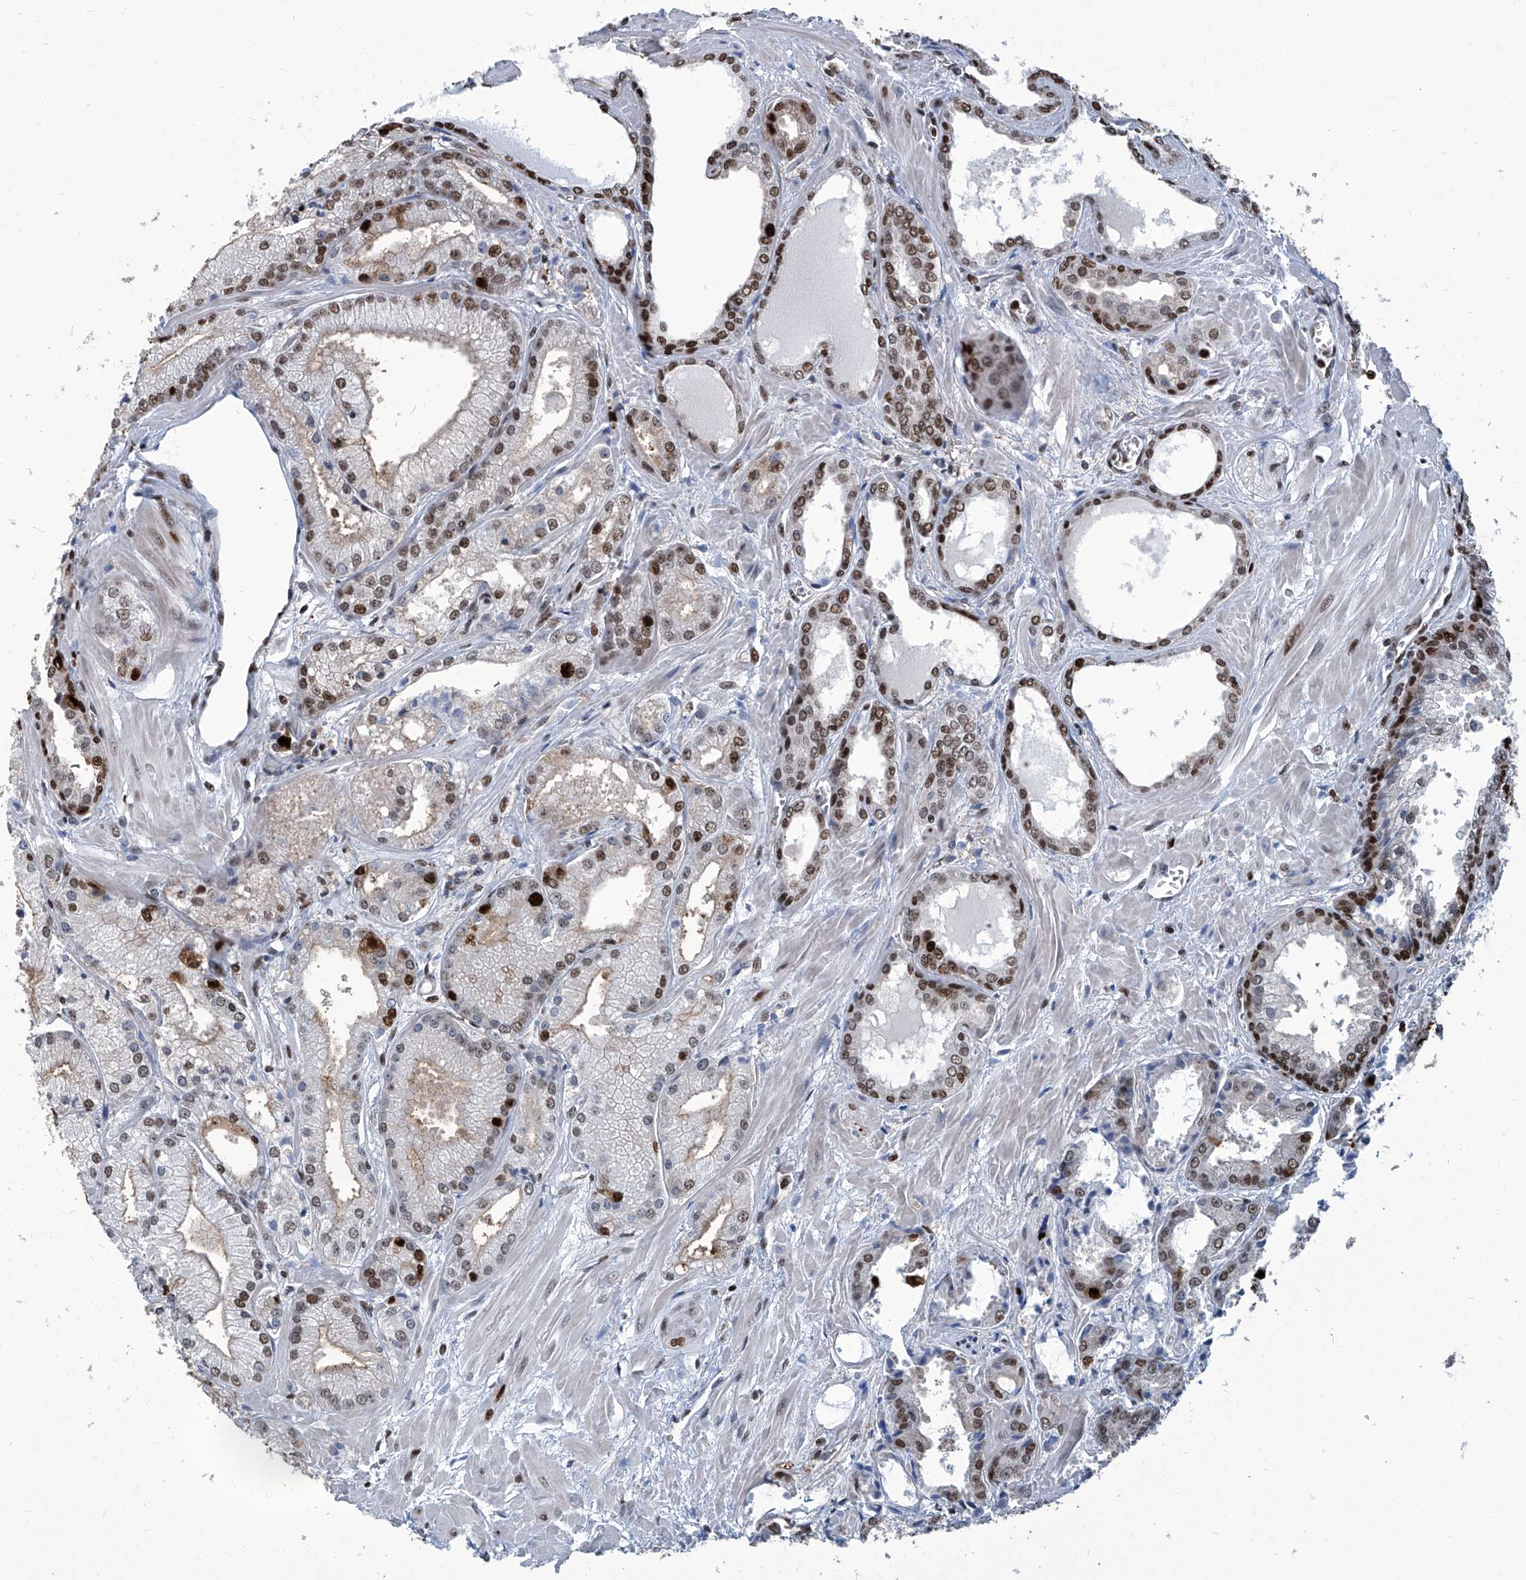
{"staining": {"intensity": "strong", "quantity": "25%-75%", "location": "nuclear"}, "tissue": "prostate cancer", "cell_type": "Tumor cells", "image_type": "cancer", "snomed": [{"axis": "morphology", "description": "Adenocarcinoma, Low grade"}, {"axis": "topography", "description": "Prostate"}], "caption": "Immunohistochemistry (IHC) micrograph of neoplastic tissue: prostate low-grade adenocarcinoma stained using IHC displays high levels of strong protein expression localized specifically in the nuclear of tumor cells, appearing as a nuclear brown color.", "gene": "PCNA", "patient": {"sex": "male", "age": 67}}